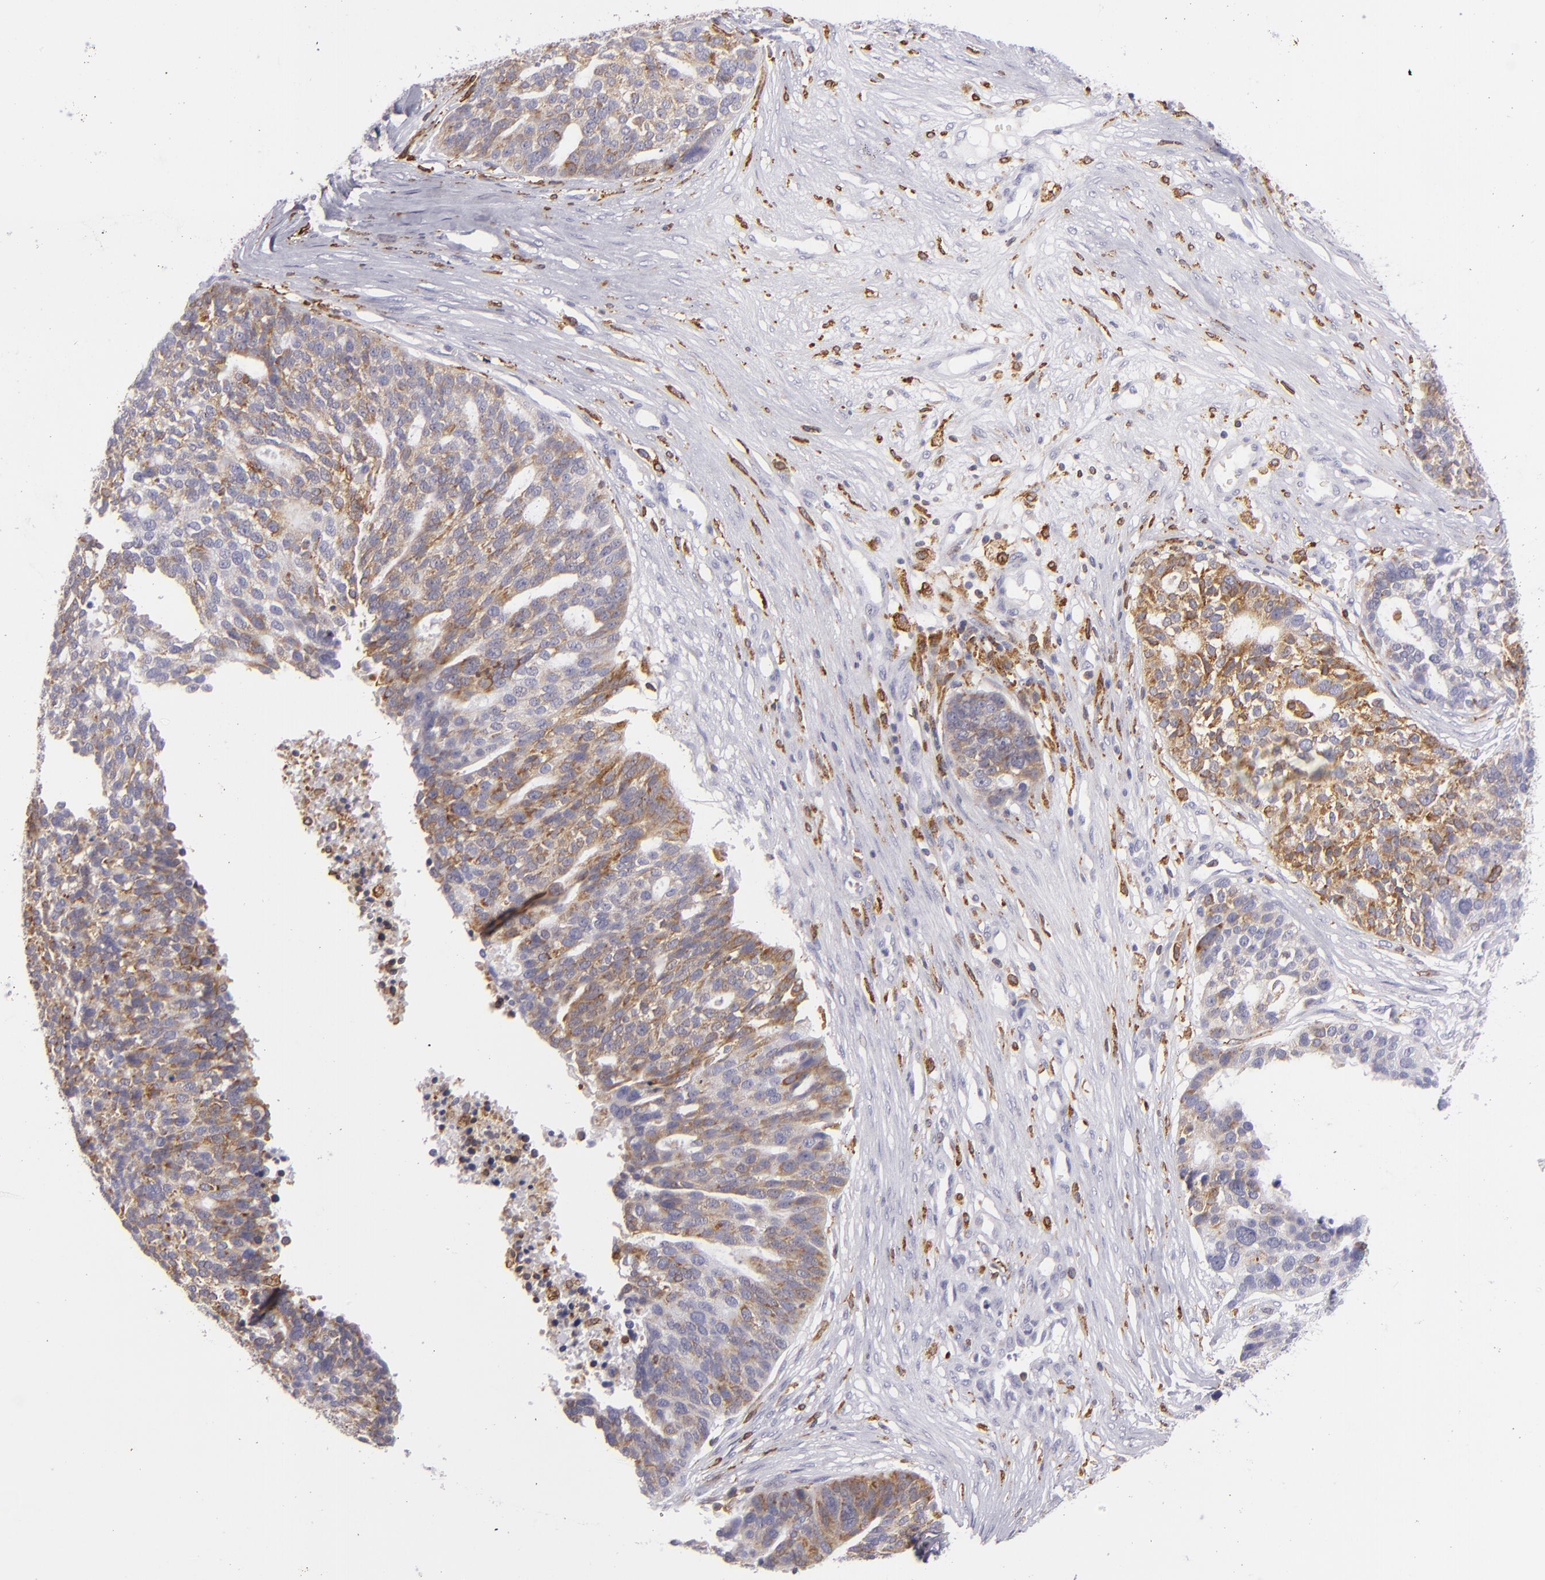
{"staining": {"intensity": "weak", "quantity": ">75%", "location": "cytoplasmic/membranous"}, "tissue": "ovarian cancer", "cell_type": "Tumor cells", "image_type": "cancer", "snomed": [{"axis": "morphology", "description": "Cystadenocarcinoma, serous, NOS"}, {"axis": "topography", "description": "Ovary"}], "caption": "A high-resolution histopathology image shows immunohistochemistry (IHC) staining of ovarian cancer, which demonstrates weak cytoplasmic/membranous staining in about >75% of tumor cells. (Stains: DAB in brown, nuclei in blue, Microscopy: brightfield microscopy at high magnification).", "gene": "CD74", "patient": {"sex": "female", "age": 59}}